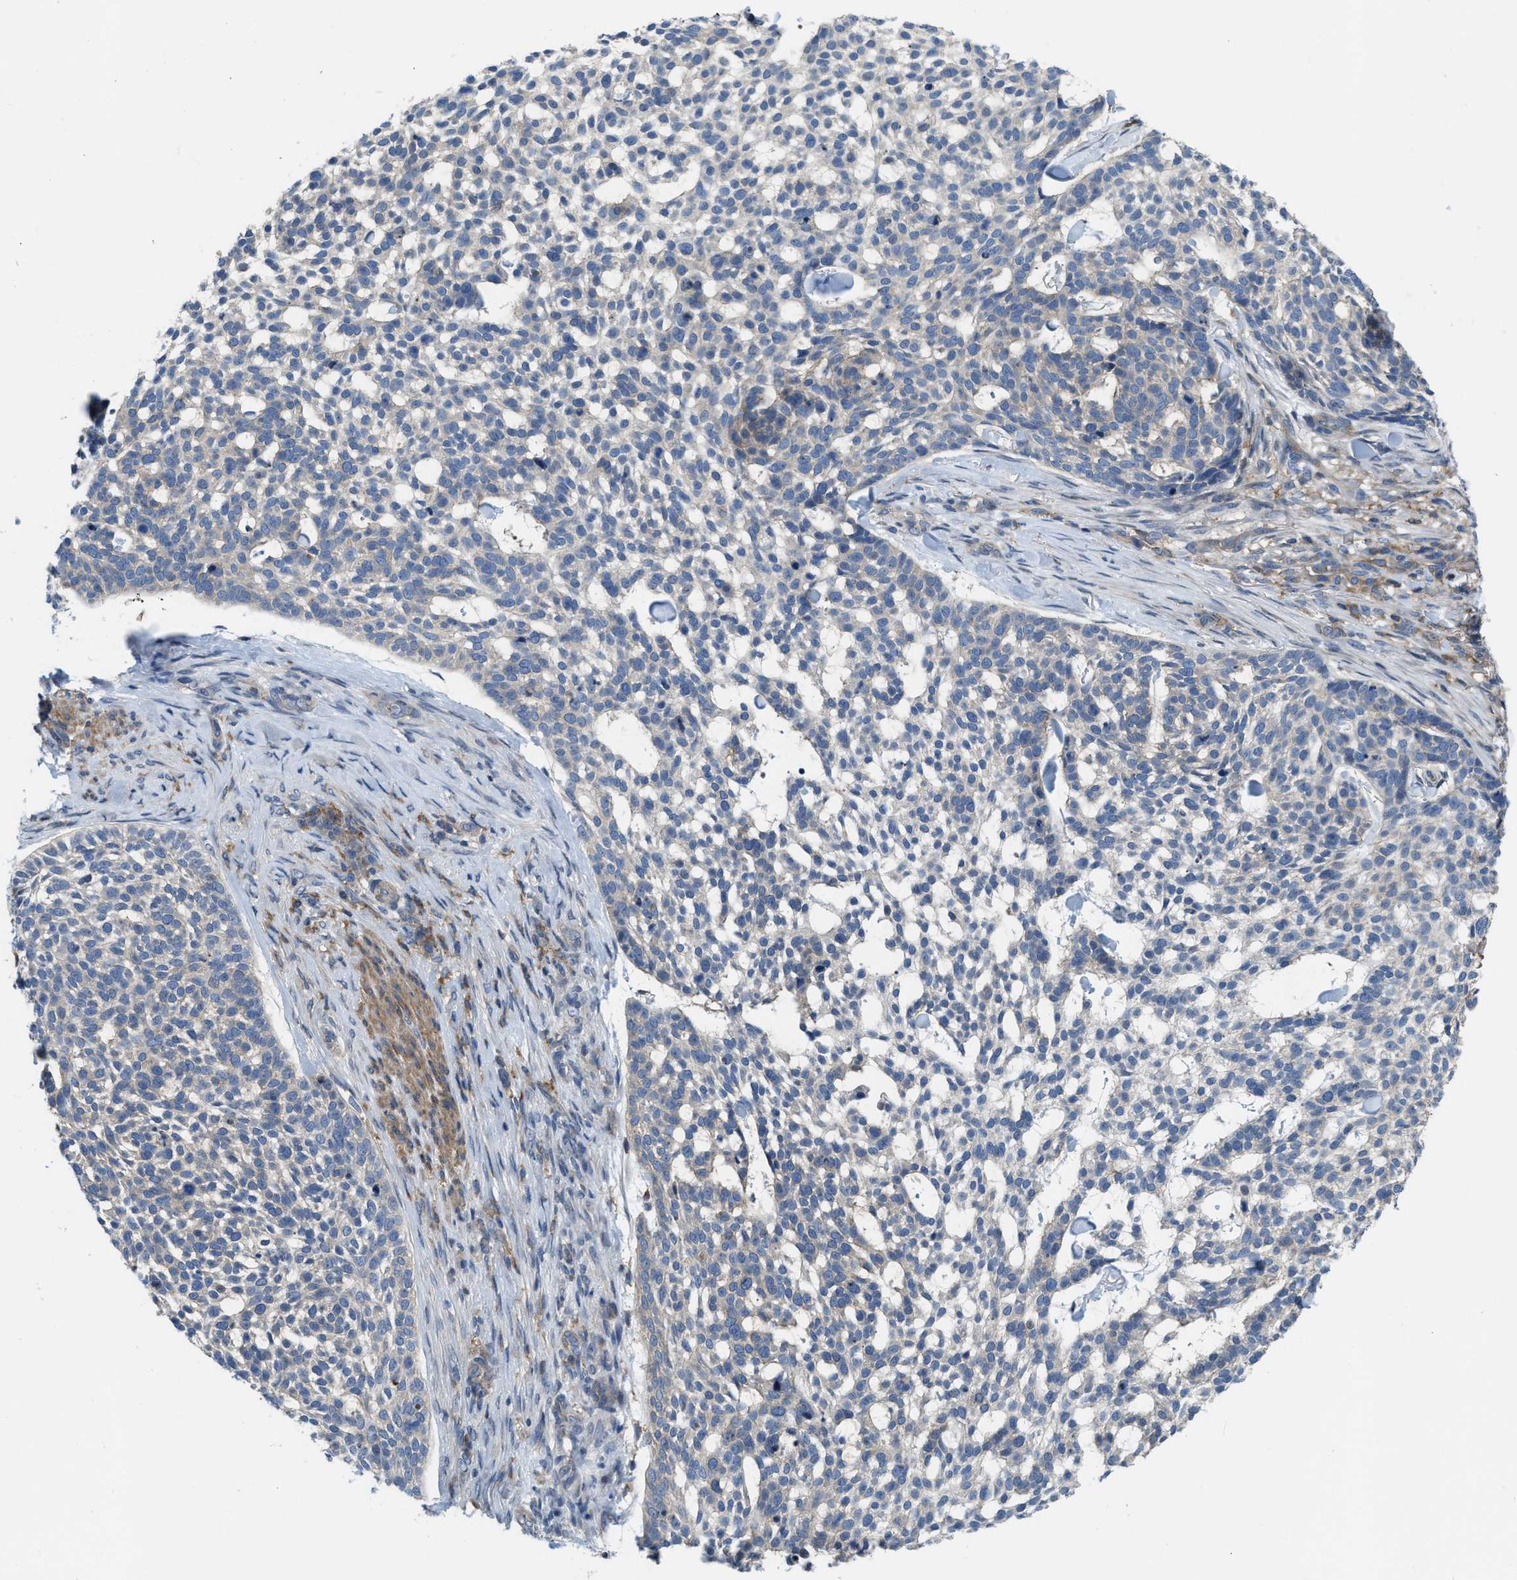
{"staining": {"intensity": "negative", "quantity": "none", "location": "none"}, "tissue": "skin cancer", "cell_type": "Tumor cells", "image_type": "cancer", "snomed": [{"axis": "morphology", "description": "Basal cell carcinoma"}, {"axis": "topography", "description": "Skin"}], "caption": "Skin cancer stained for a protein using immunohistochemistry (IHC) displays no expression tumor cells.", "gene": "MYO18A", "patient": {"sex": "female", "age": 64}}